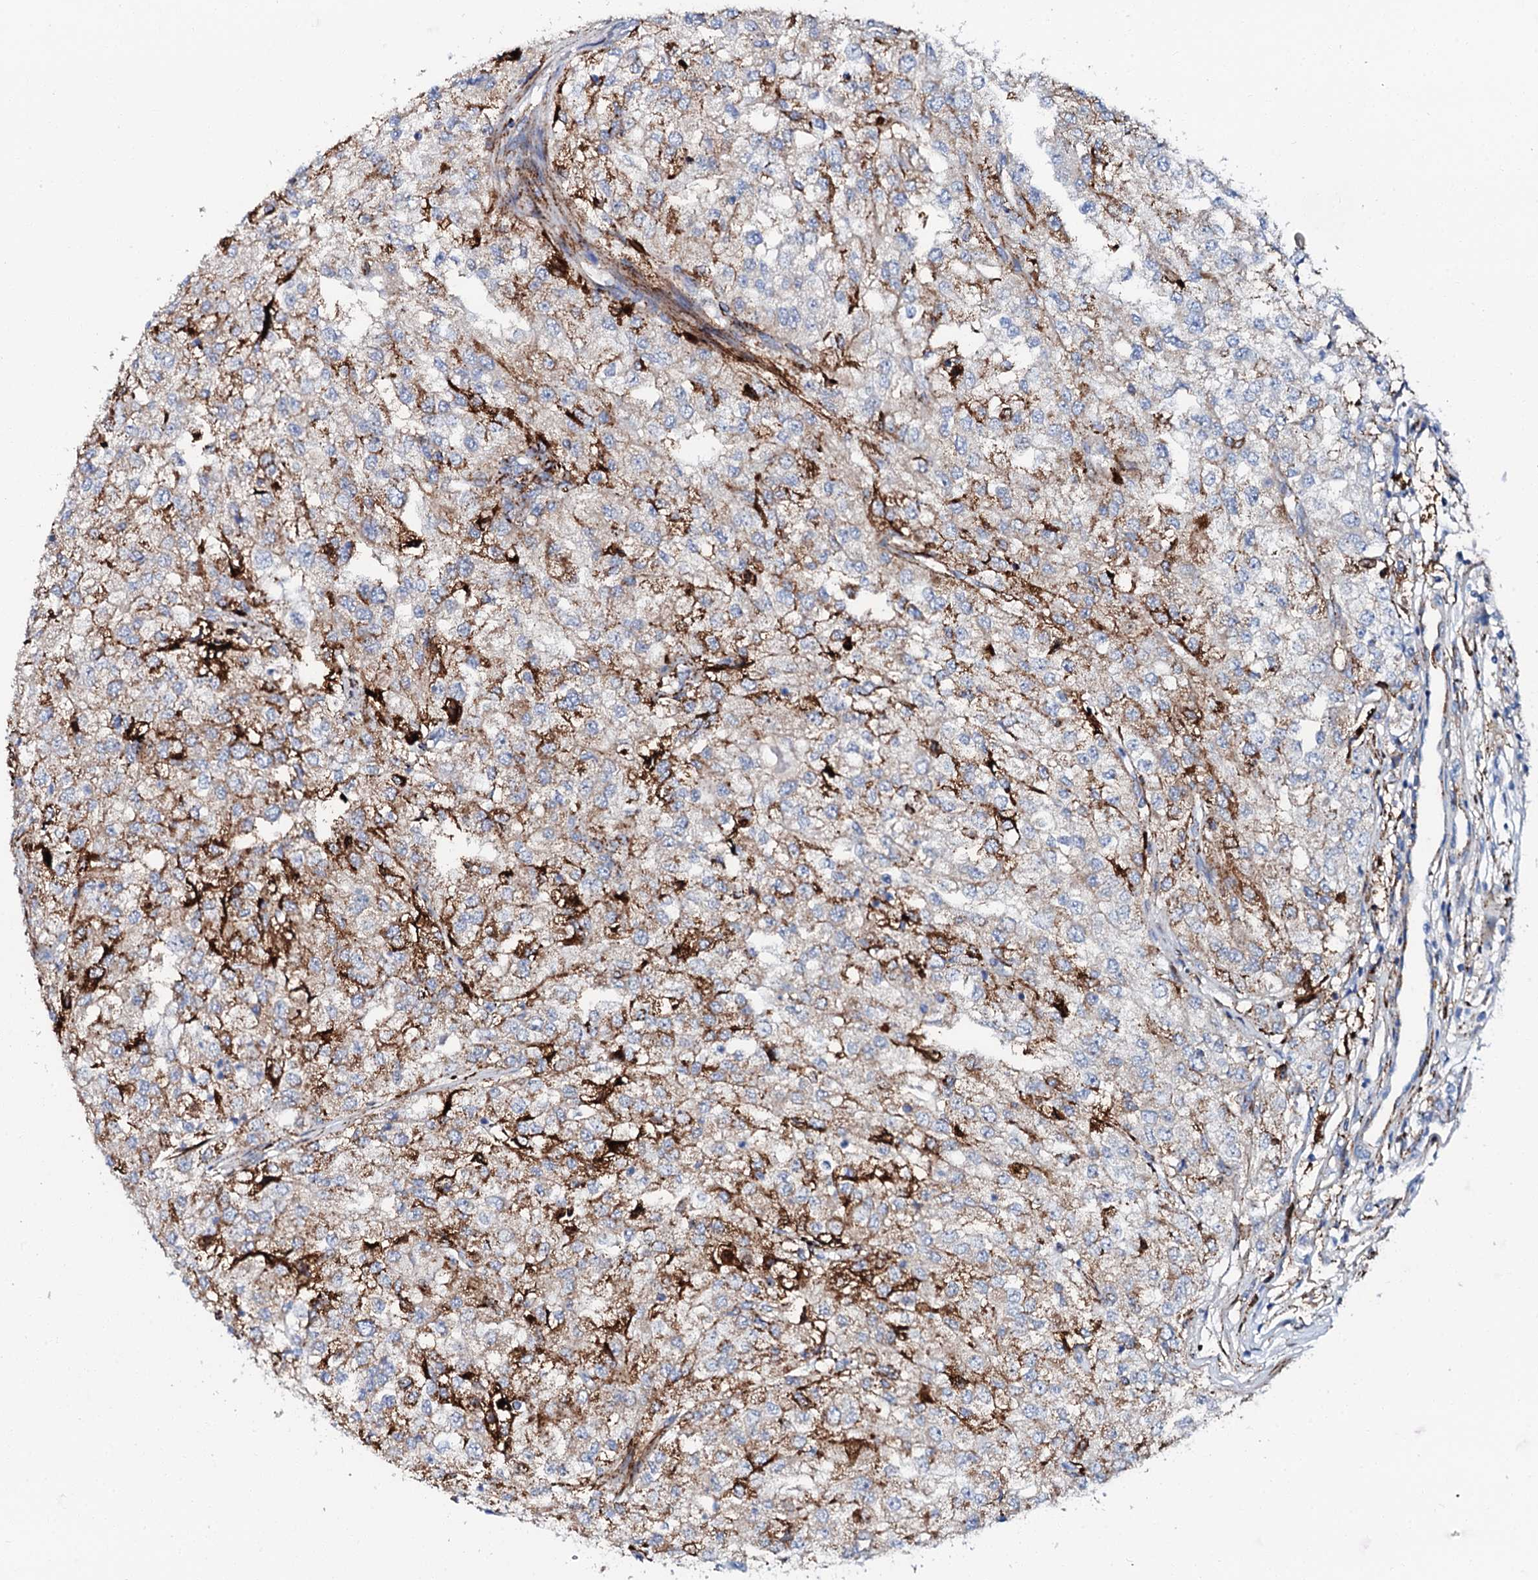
{"staining": {"intensity": "strong", "quantity": "25%-75%", "location": "cytoplasmic/membranous"}, "tissue": "renal cancer", "cell_type": "Tumor cells", "image_type": "cancer", "snomed": [{"axis": "morphology", "description": "Adenocarcinoma, NOS"}, {"axis": "topography", "description": "Kidney"}], "caption": "Brown immunohistochemical staining in renal cancer reveals strong cytoplasmic/membranous positivity in about 25%-75% of tumor cells.", "gene": "MED13L", "patient": {"sex": "female", "age": 54}}